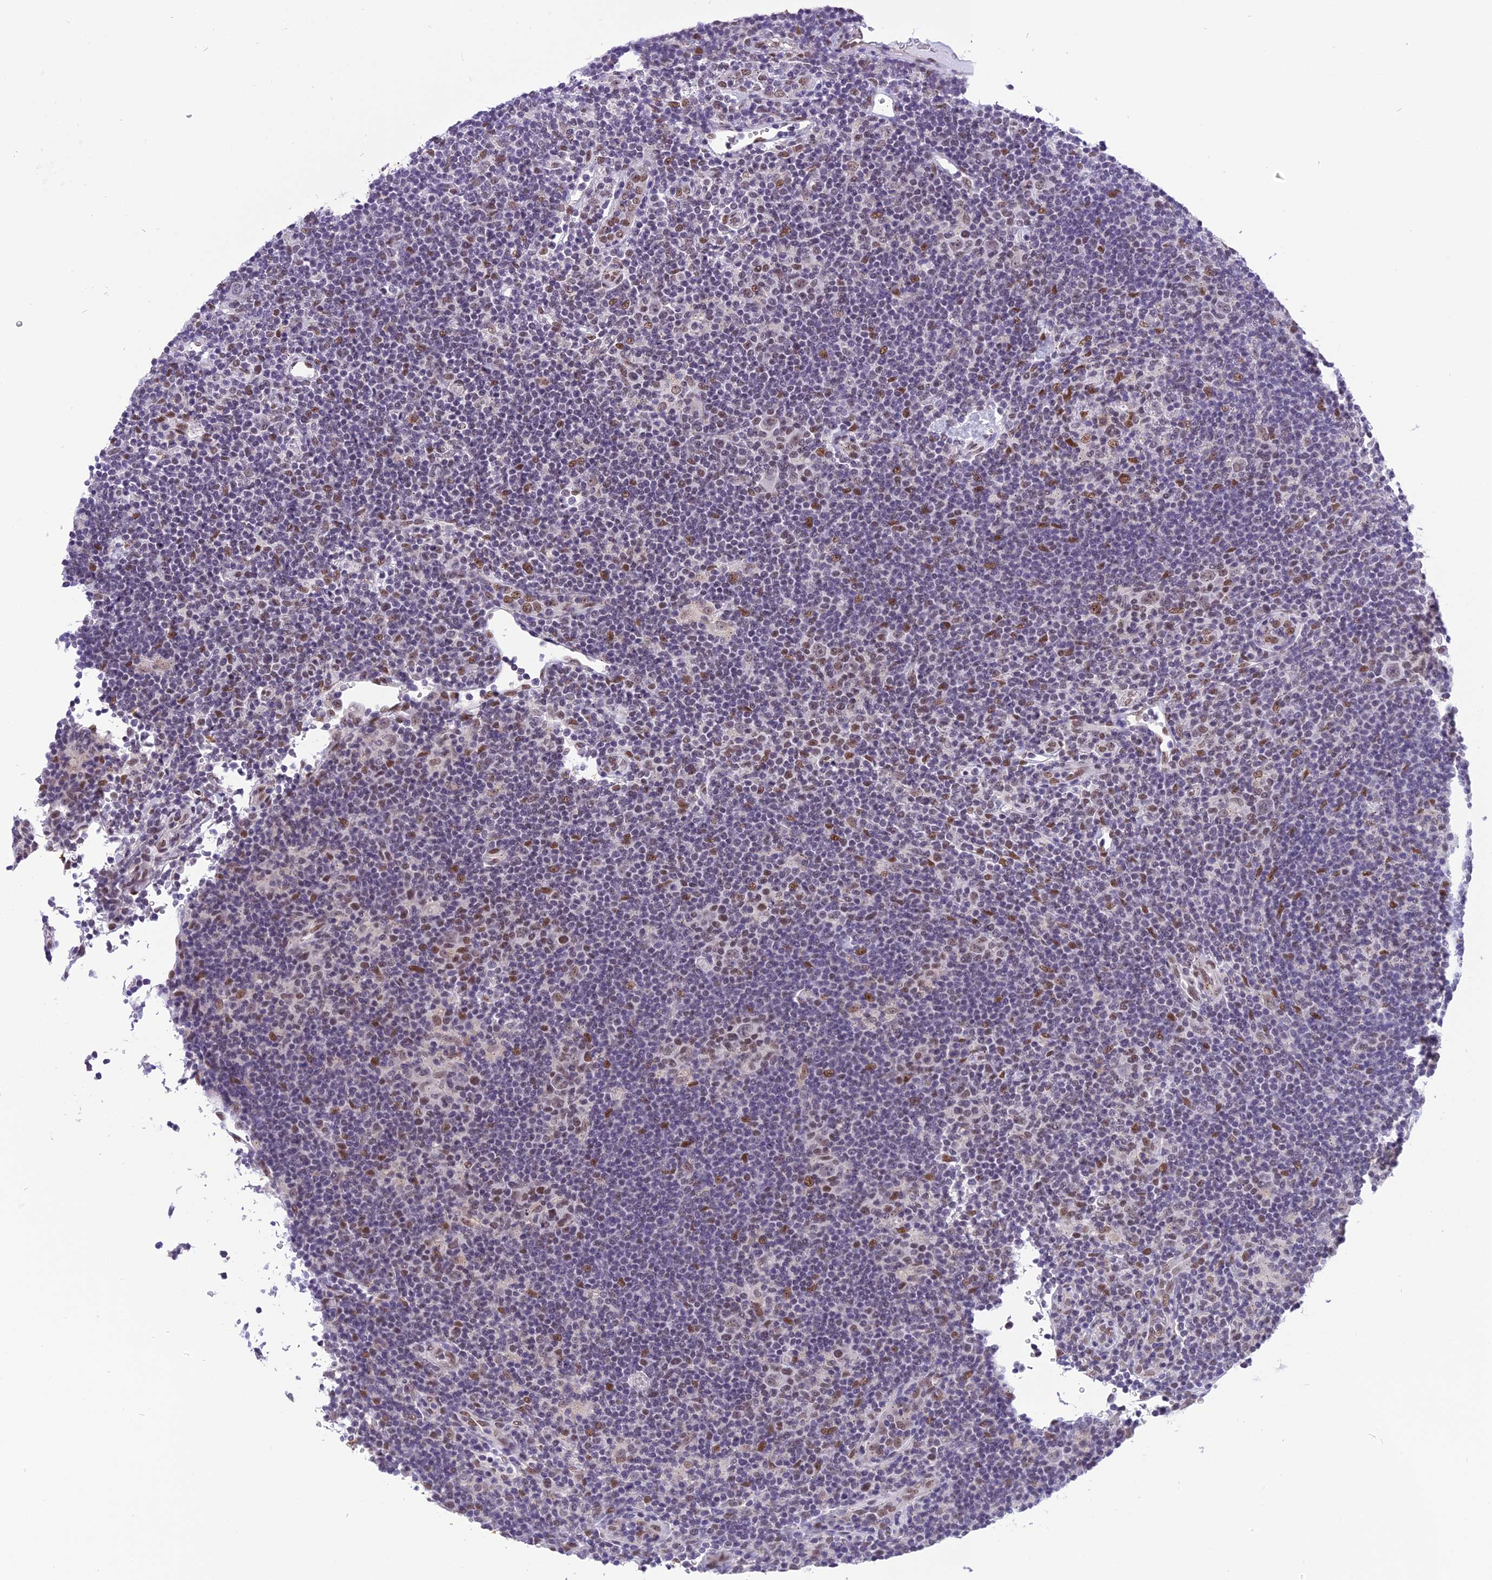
{"staining": {"intensity": "weak", "quantity": "25%-75%", "location": "nuclear"}, "tissue": "lymphoma", "cell_type": "Tumor cells", "image_type": "cancer", "snomed": [{"axis": "morphology", "description": "Hodgkin's disease, NOS"}, {"axis": "topography", "description": "Lymph node"}], "caption": "Lymphoma stained with a protein marker exhibits weak staining in tumor cells.", "gene": "IRF2BP1", "patient": {"sex": "female", "age": 57}}